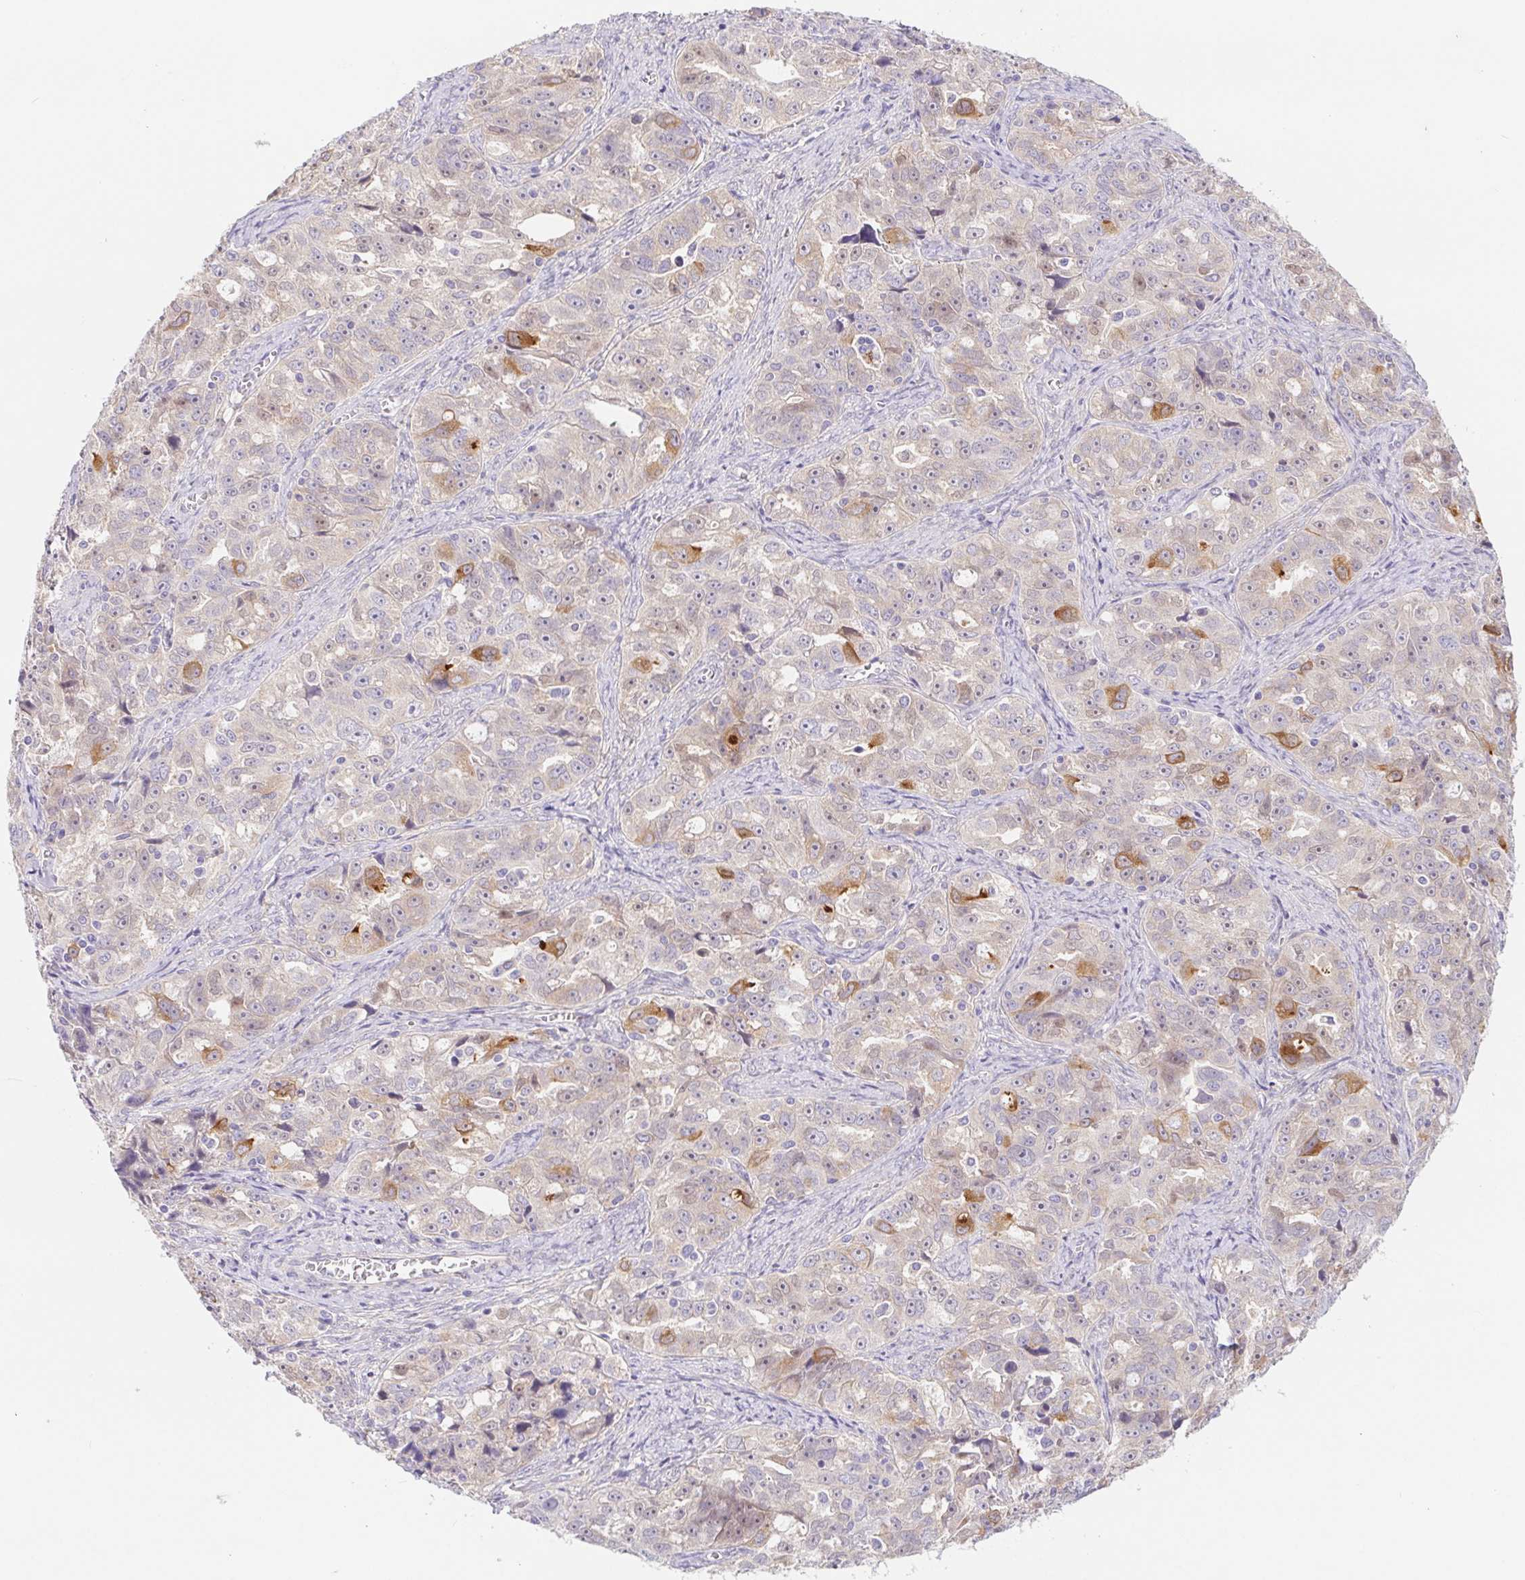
{"staining": {"intensity": "moderate", "quantity": "<25%", "location": "cytoplasmic/membranous"}, "tissue": "ovarian cancer", "cell_type": "Tumor cells", "image_type": "cancer", "snomed": [{"axis": "morphology", "description": "Cystadenocarcinoma, serous, NOS"}, {"axis": "topography", "description": "Ovary"}], "caption": "Immunohistochemistry (IHC) of ovarian cancer displays low levels of moderate cytoplasmic/membranous positivity in about <25% of tumor cells.", "gene": "DYNC2LI1", "patient": {"sex": "female", "age": 51}}